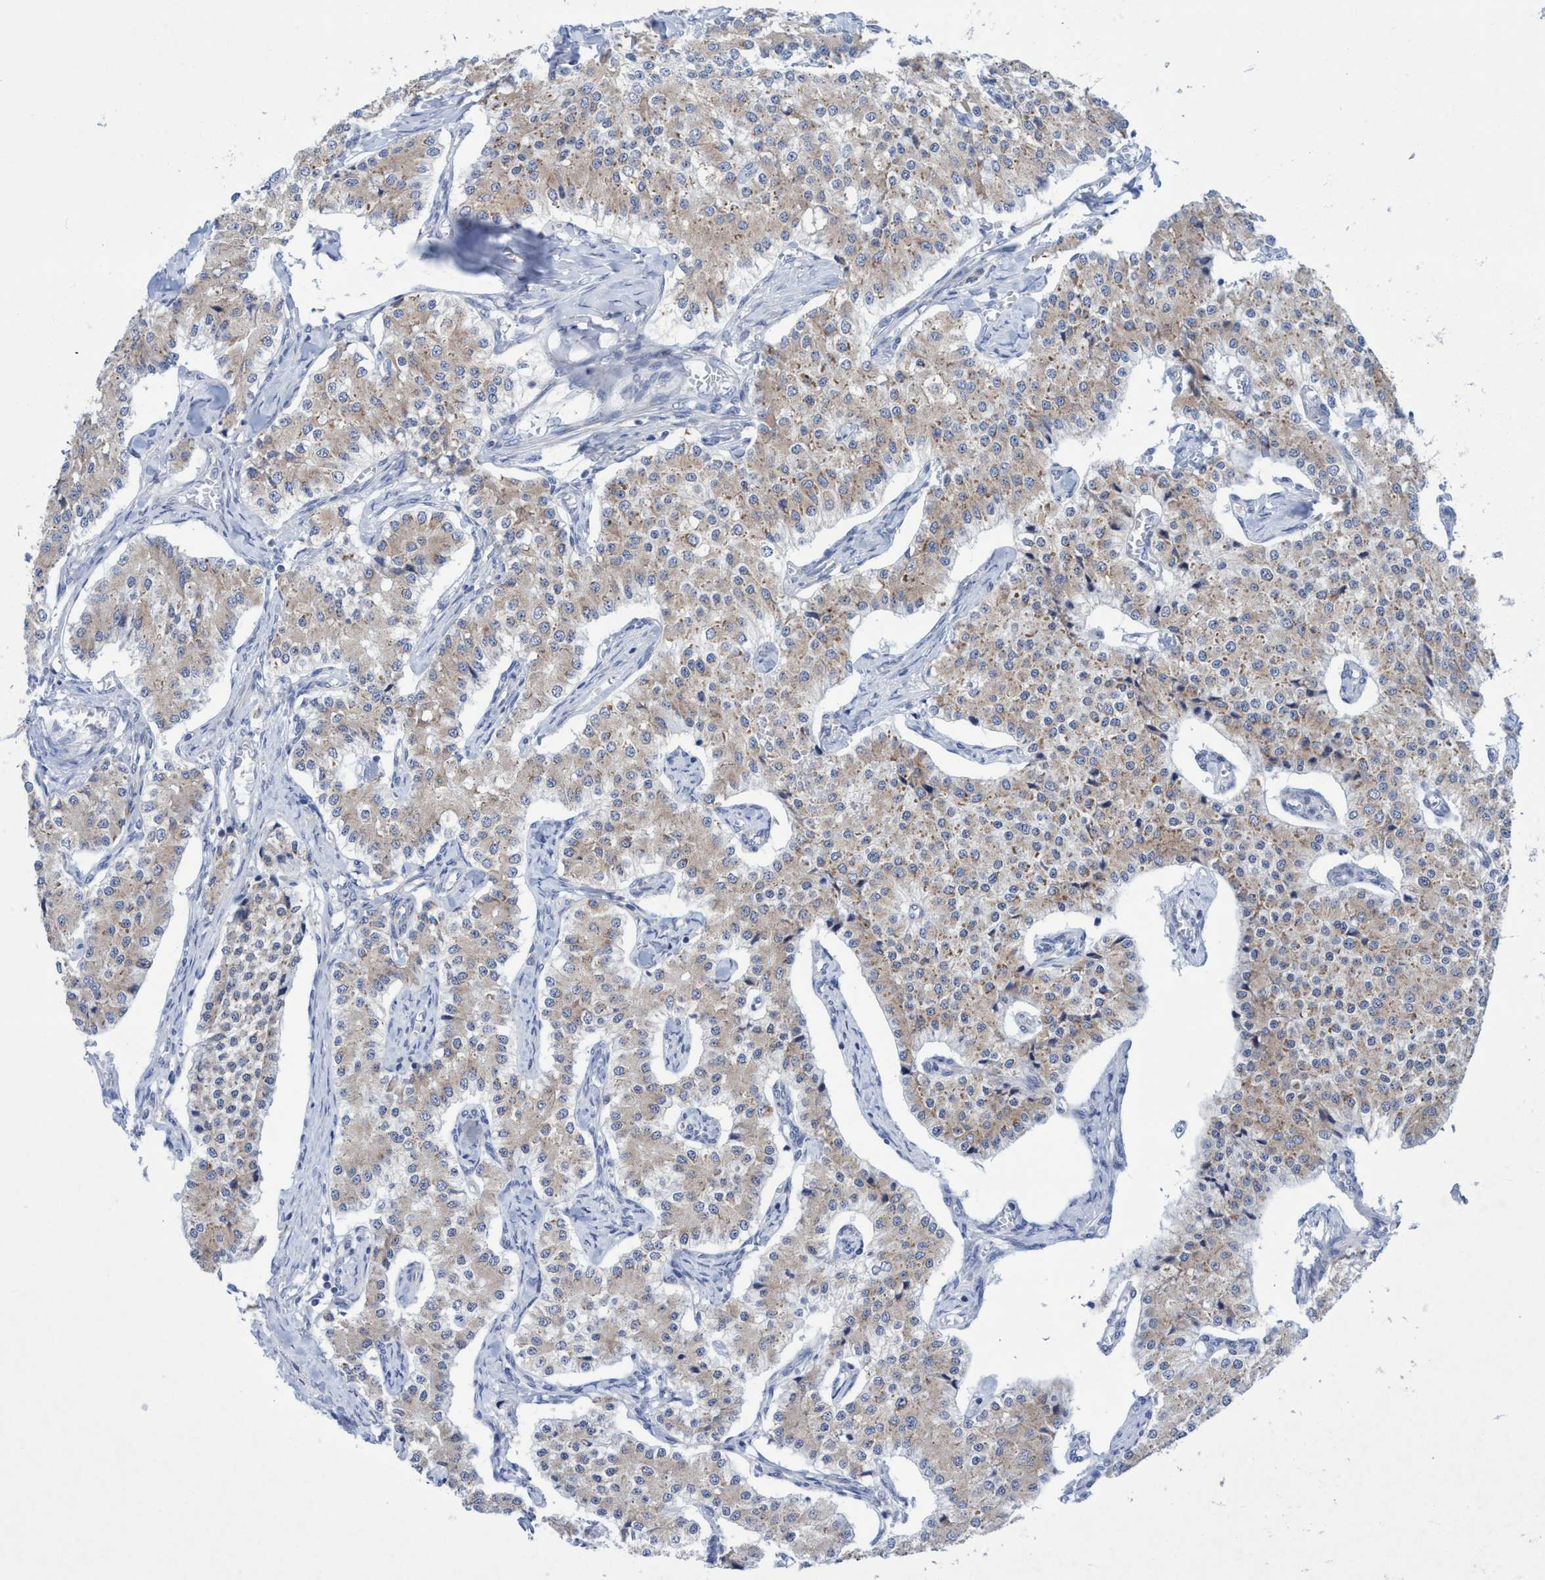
{"staining": {"intensity": "weak", "quantity": ">75%", "location": "cytoplasmic/membranous"}, "tissue": "carcinoid", "cell_type": "Tumor cells", "image_type": "cancer", "snomed": [{"axis": "morphology", "description": "Carcinoid, malignant, NOS"}, {"axis": "topography", "description": "Colon"}], "caption": "Protein expression analysis of human carcinoid reveals weak cytoplasmic/membranous staining in approximately >75% of tumor cells. The protein of interest is shown in brown color, while the nuclei are stained blue.", "gene": "RSAD1", "patient": {"sex": "female", "age": 52}}